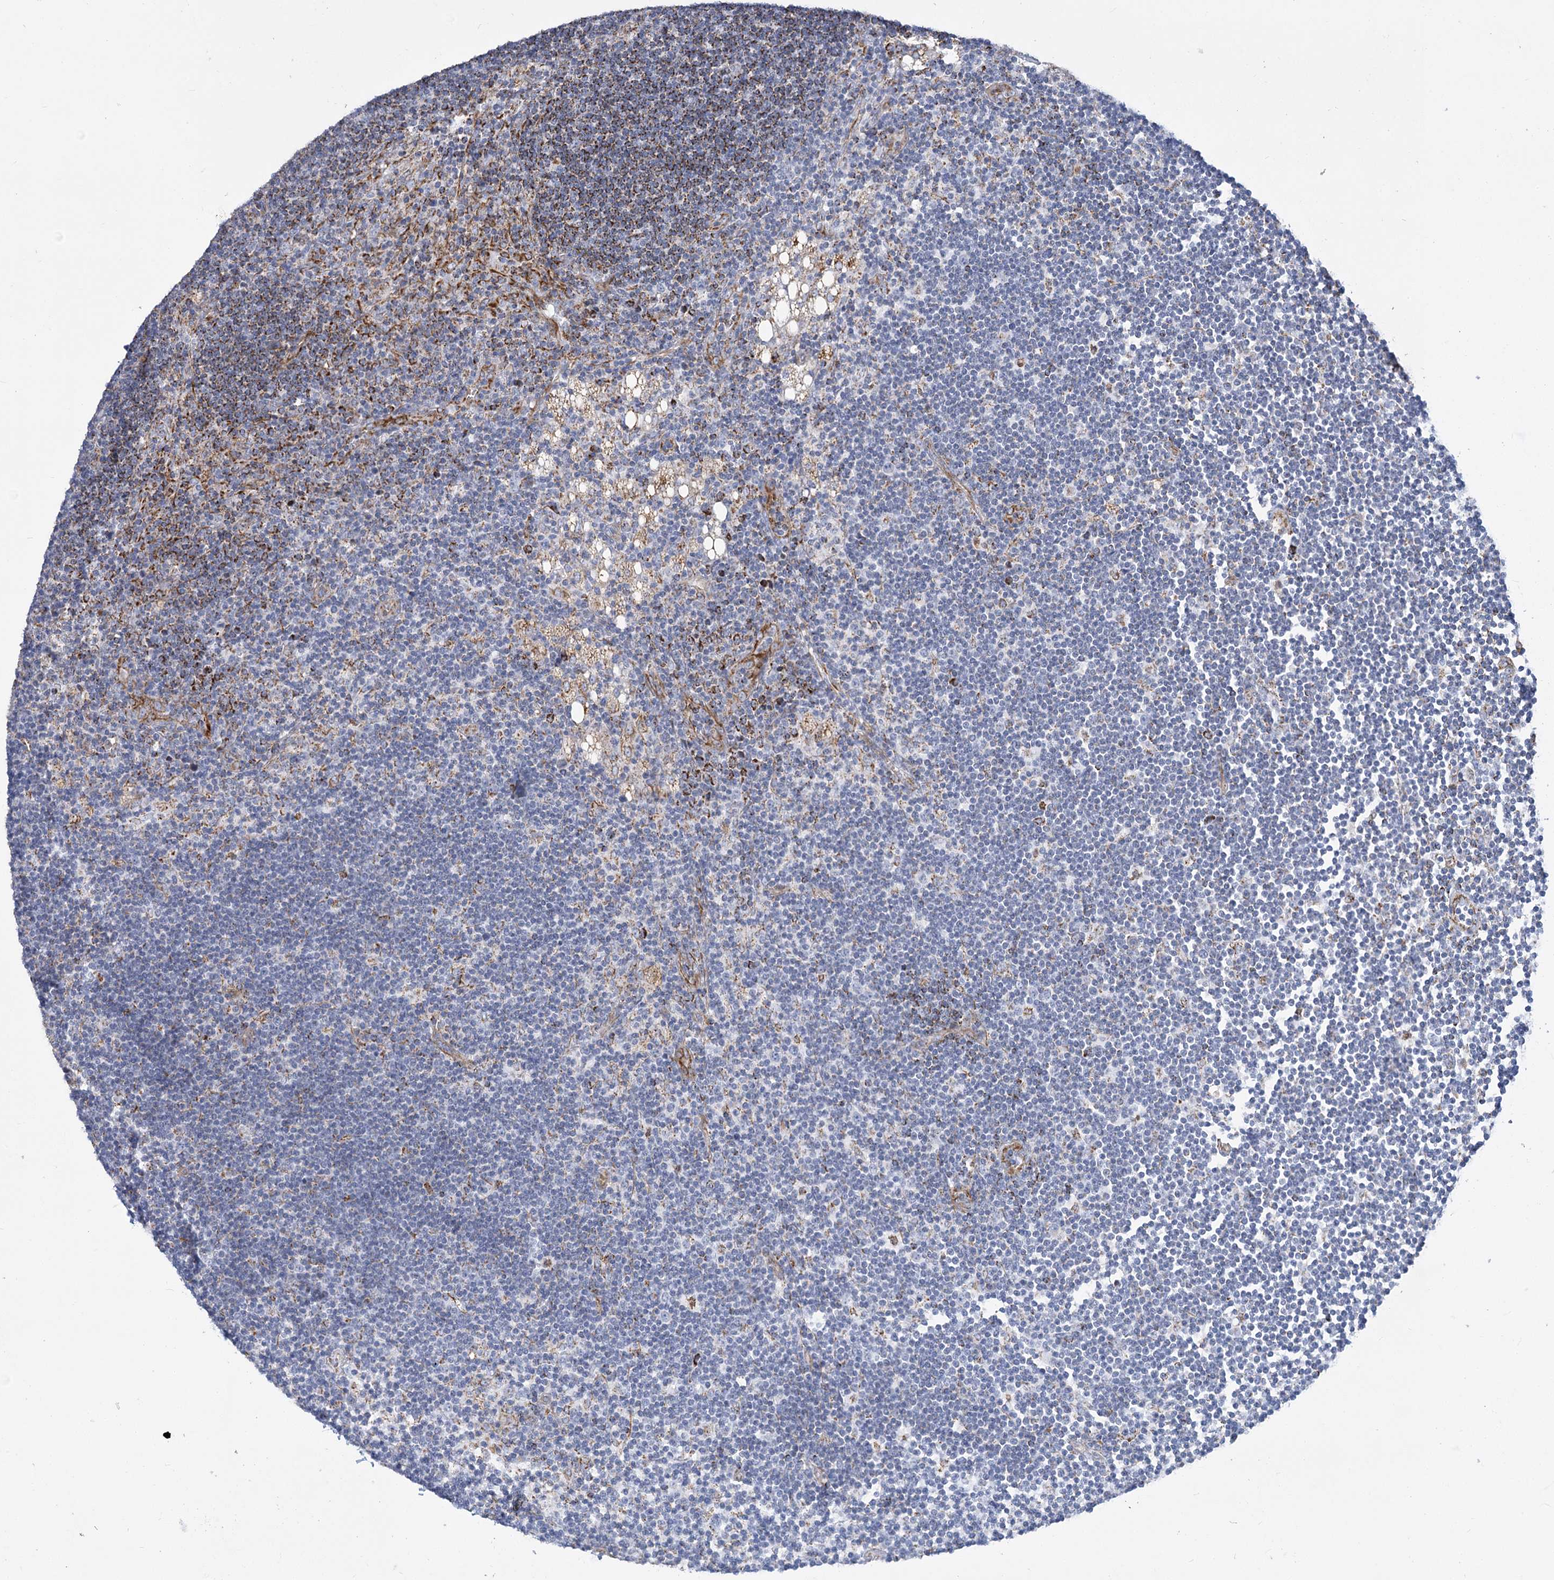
{"staining": {"intensity": "strong", "quantity": "<25%", "location": "cytoplasmic/membranous"}, "tissue": "lymph node", "cell_type": "Germinal center cells", "image_type": "normal", "snomed": [{"axis": "morphology", "description": "Normal tissue, NOS"}, {"axis": "topography", "description": "Lymph node"}], "caption": "A high-resolution image shows immunohistochemistry staining of benign lymph node, which reveals strong cytoplasmic/membranous staining in about <25% of germinal center cells.", "gene": "DHTKD1", "patient": {"sex": "male", "age": 24}}